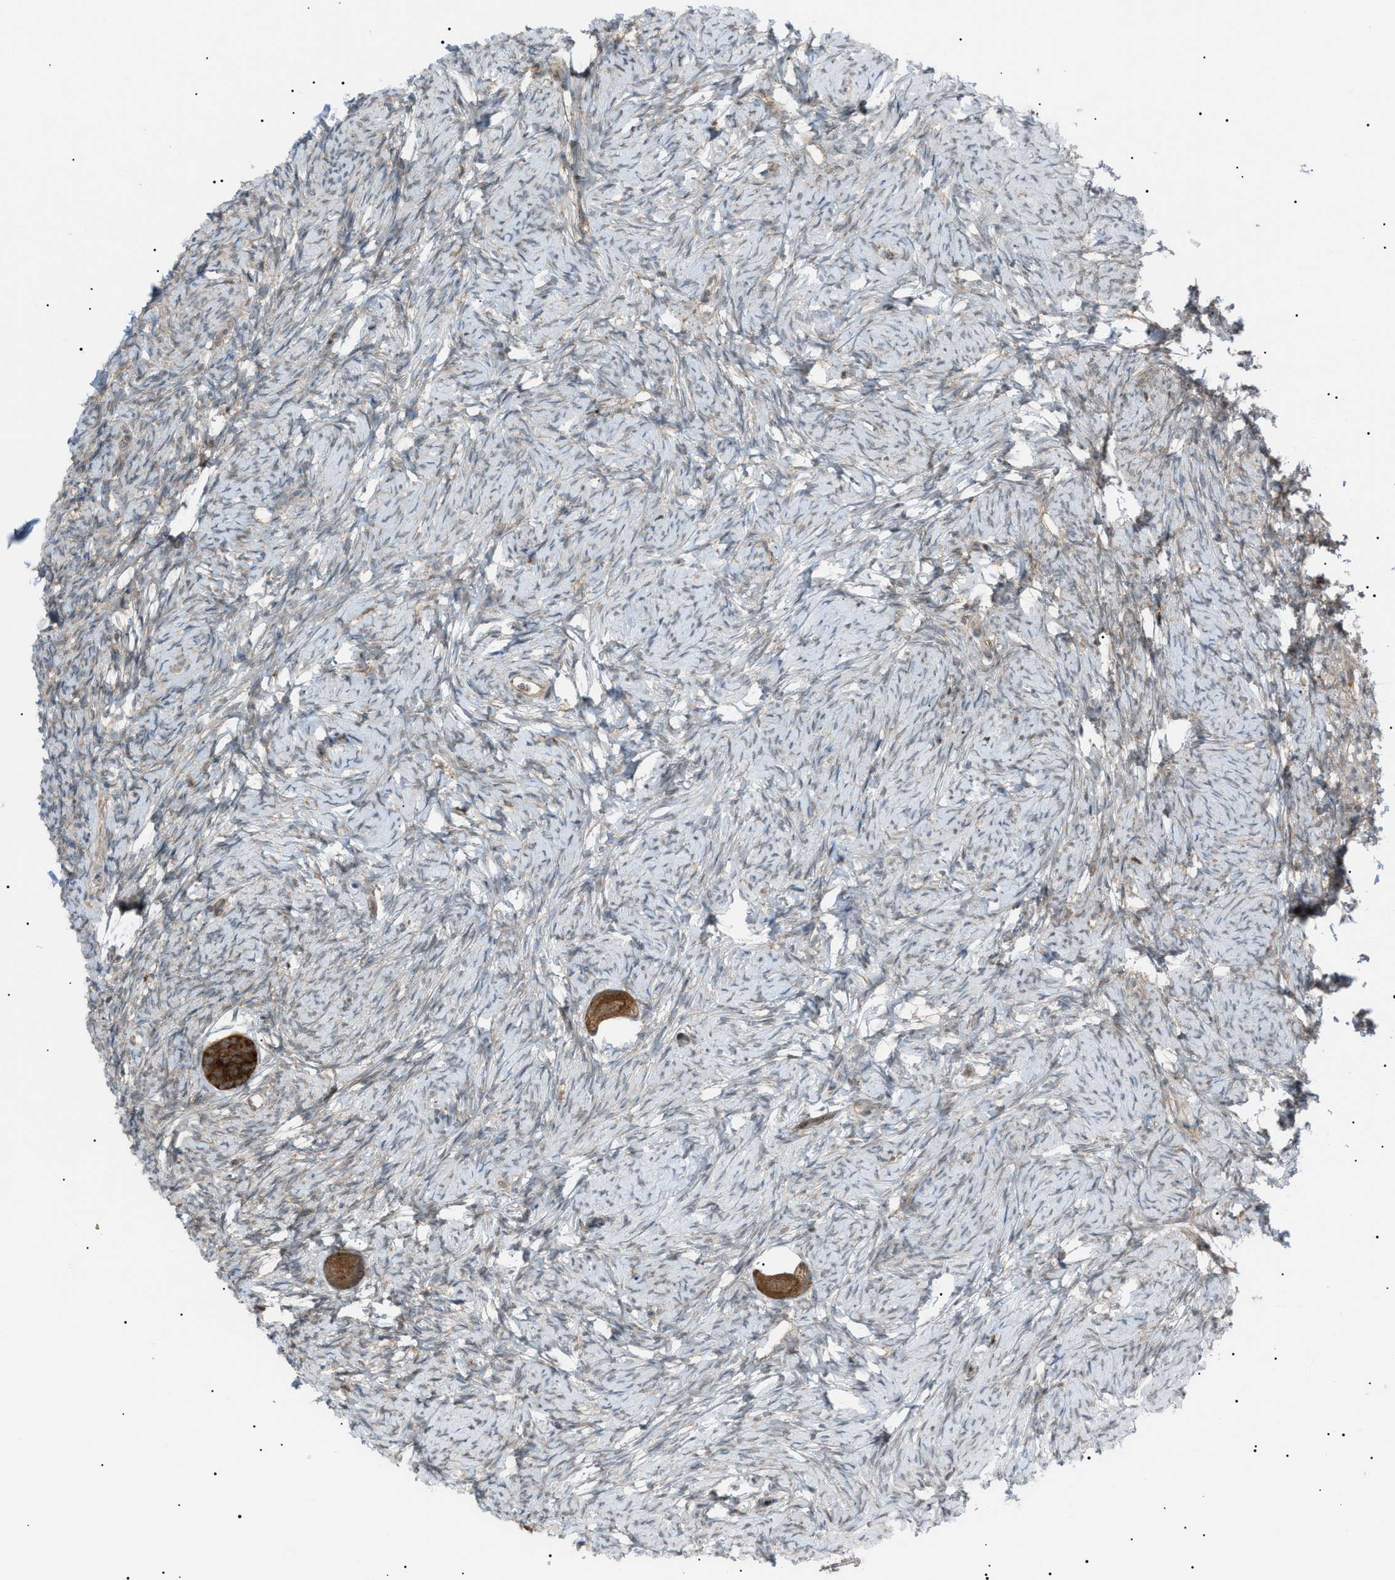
{"staining": {"intensity": "moderate", "quantity": ">75%", "location": "cytoplasmic/membranous"}, "tissue": "ovary", "cell_type": "Follicle cells", "image_type": "normal", "snomed": [{"axis": "morphology", "description": "Normal tissue, NOS"}, {"axis": "topography", "description": "Ovary"}], "caption": "Human ovary stained with a brown dye displays moderate cytoplasmic/membranous positive staining in about >75% of follicle cells.", "gene": "LPIN2", "patient": {"sex": "female", "age": 33}}